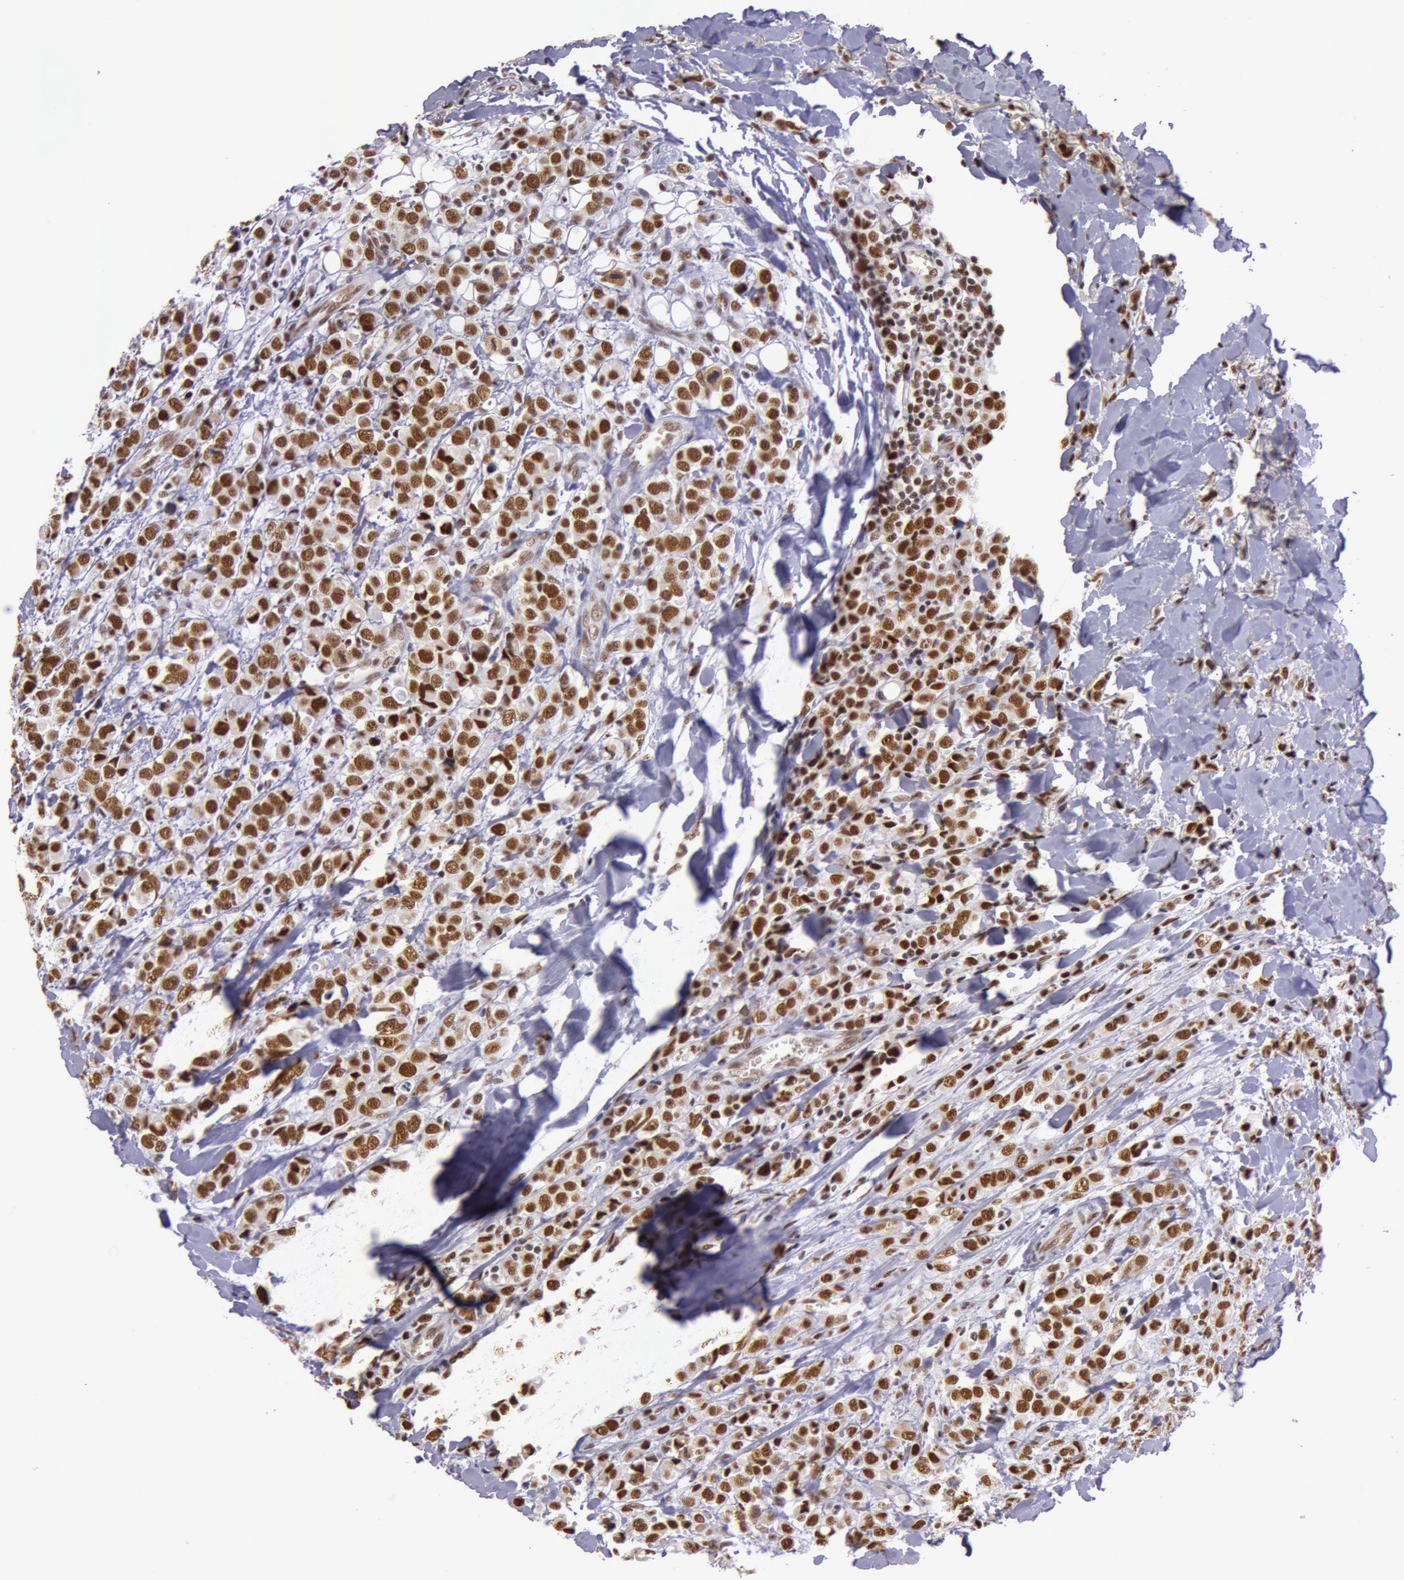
{"staining": {"intensity": "strong", "quantity": ">75%", "location": "nuclear"}, "tissue": "breast cancer", "cell_type": "Tumor cells", "image_type": "cancer", "snomed": [{"axis": "morphology", "description": "Lobular carcinoma"}, {"axis": "topography", "description": "Breast"}], "caption": "Immunohistochemistry photomicrograph of lobular carcinoma (breast) stained for a protein (brown), which displays high levels of strong nuclear positivity in about >75% of tumor cells.", "gene": "NBN", "patient": {"sex": "female", "age": 57}}